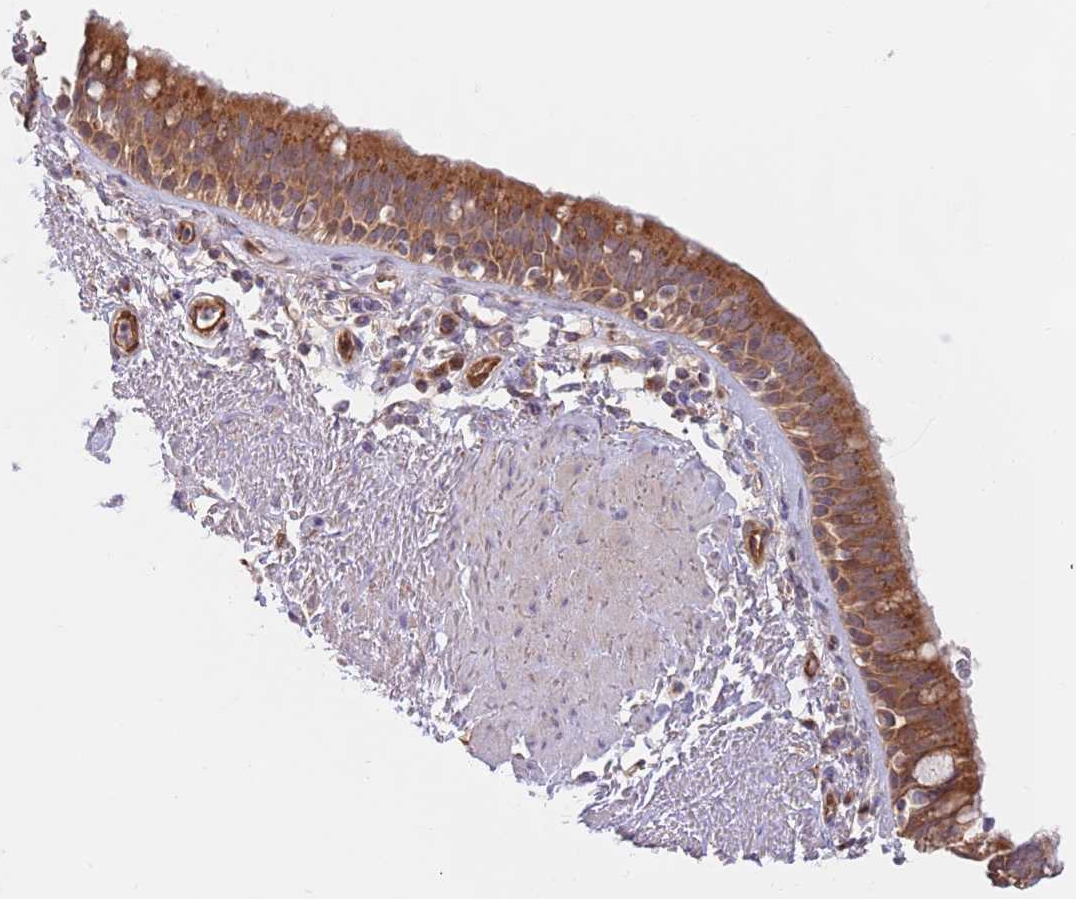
{"staining": {"intensity": "strong", "quantity": ">75%", "location": "cytoplasmic/membranous"}, "tissue": "bronchus", "cell_type": "Respiratory epithelial cells", "image_type": "normal", "snomed": [{"axis": "morphology", "description": "Normal tissue, NOS"}, {"axis": "morphology", "description": "Neoplasm, uncertain whether benign or malignant"}, {"axis": "topography", "description": "Bronchus"}, {"axis": "topography", "description": "Lung"}], "caption": "This micrograph reveals IHC staining of benign human bronchus, with high strong cytoplasmic/membranous positivity in approximately >75% of respiratory epithelial cells.", "gene": "GUK1", "patient": {"sex": "male", "age": 55}}